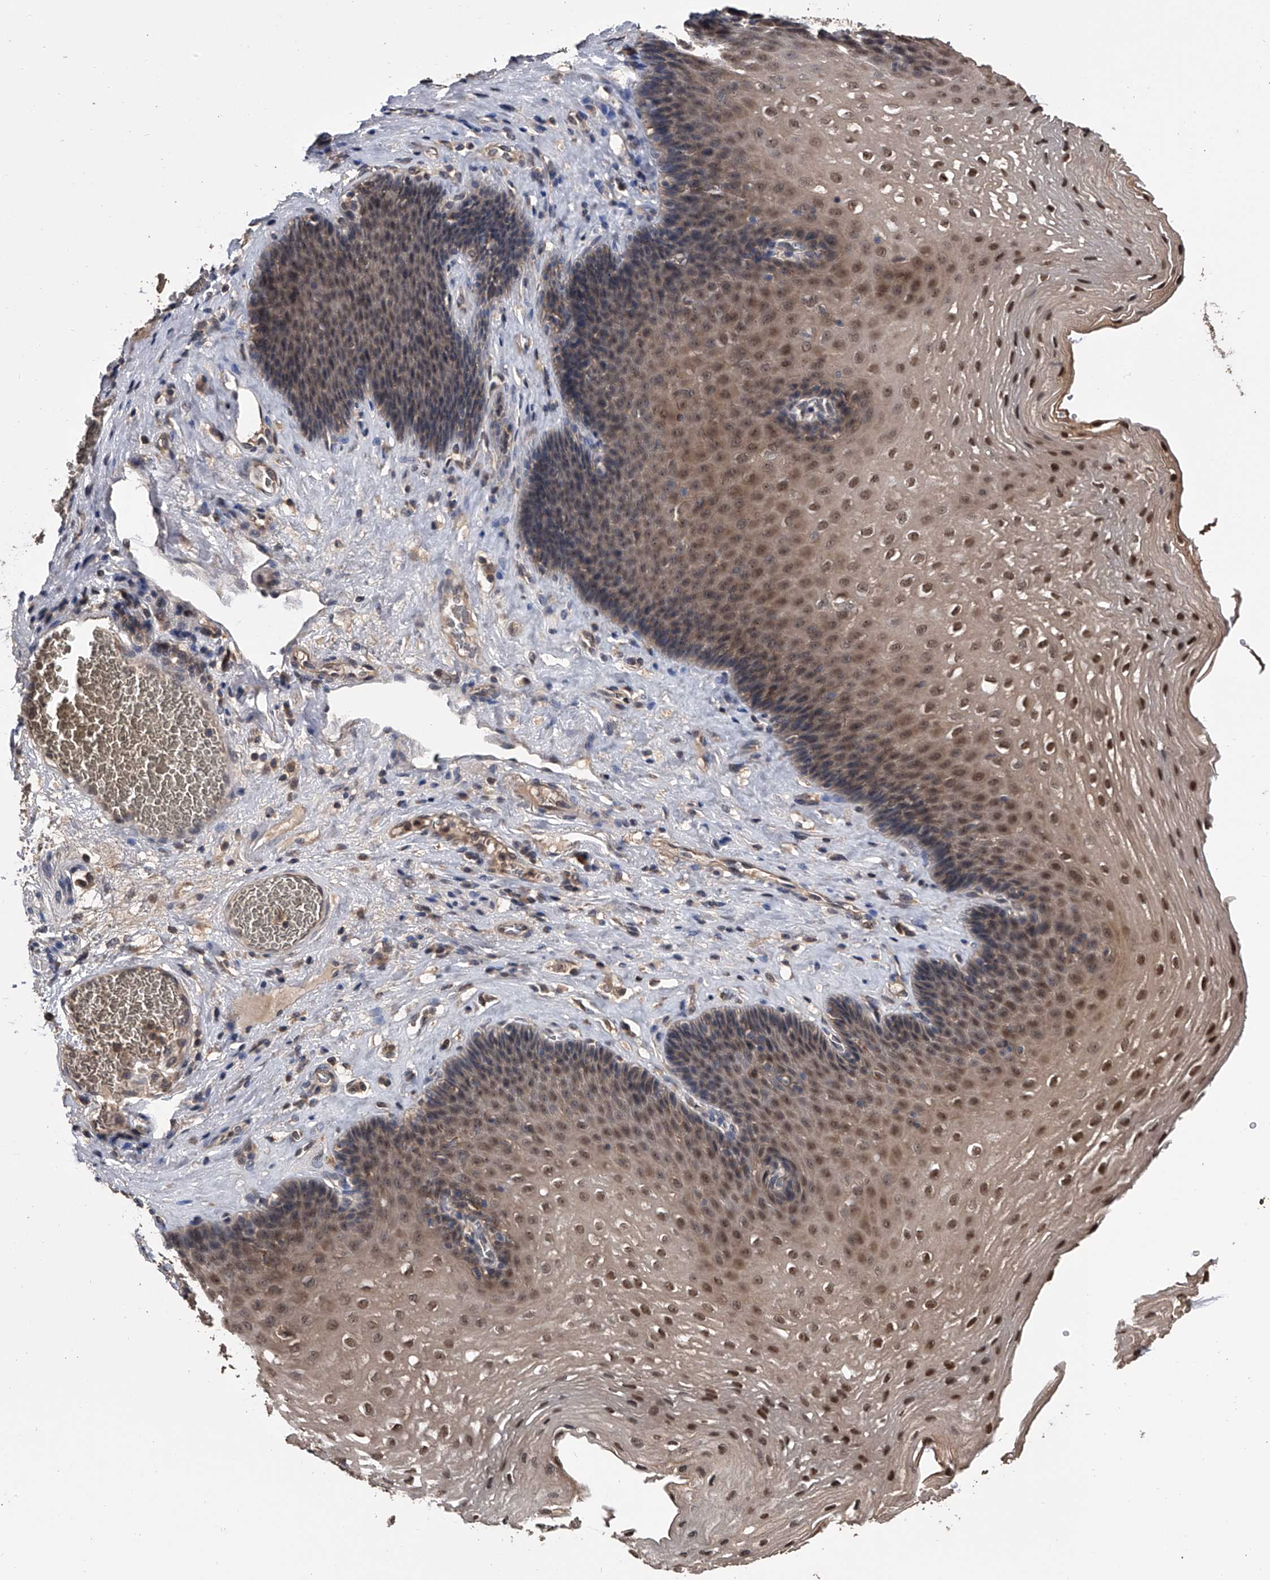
{"staining": {"intensity": "moderate", "quantity": "25%-75%", "location": "nuclear"}, "tissue": "esophagus", "cell_type": "Squamous epithelial cells", "image_type": "normal", "snomed": [{"axis": "morphology", "description": "Normal tissue, NOS"}, {"axis": "topography", "description": "Esophagus"}], "caption": "Brown immunohistochemical staining in normal esophagus displays moderate nuclear positivity in approximately 25%-75% of squamous epithelial cells. The staining was performed using DAB (3,3'-diaminobenzidine), with brown indicating positive protein expression. Nuclei are stained blue with hematoxylin.", "gene": "EFCAB7", "patient": {"sex": "female", "age": 66}}